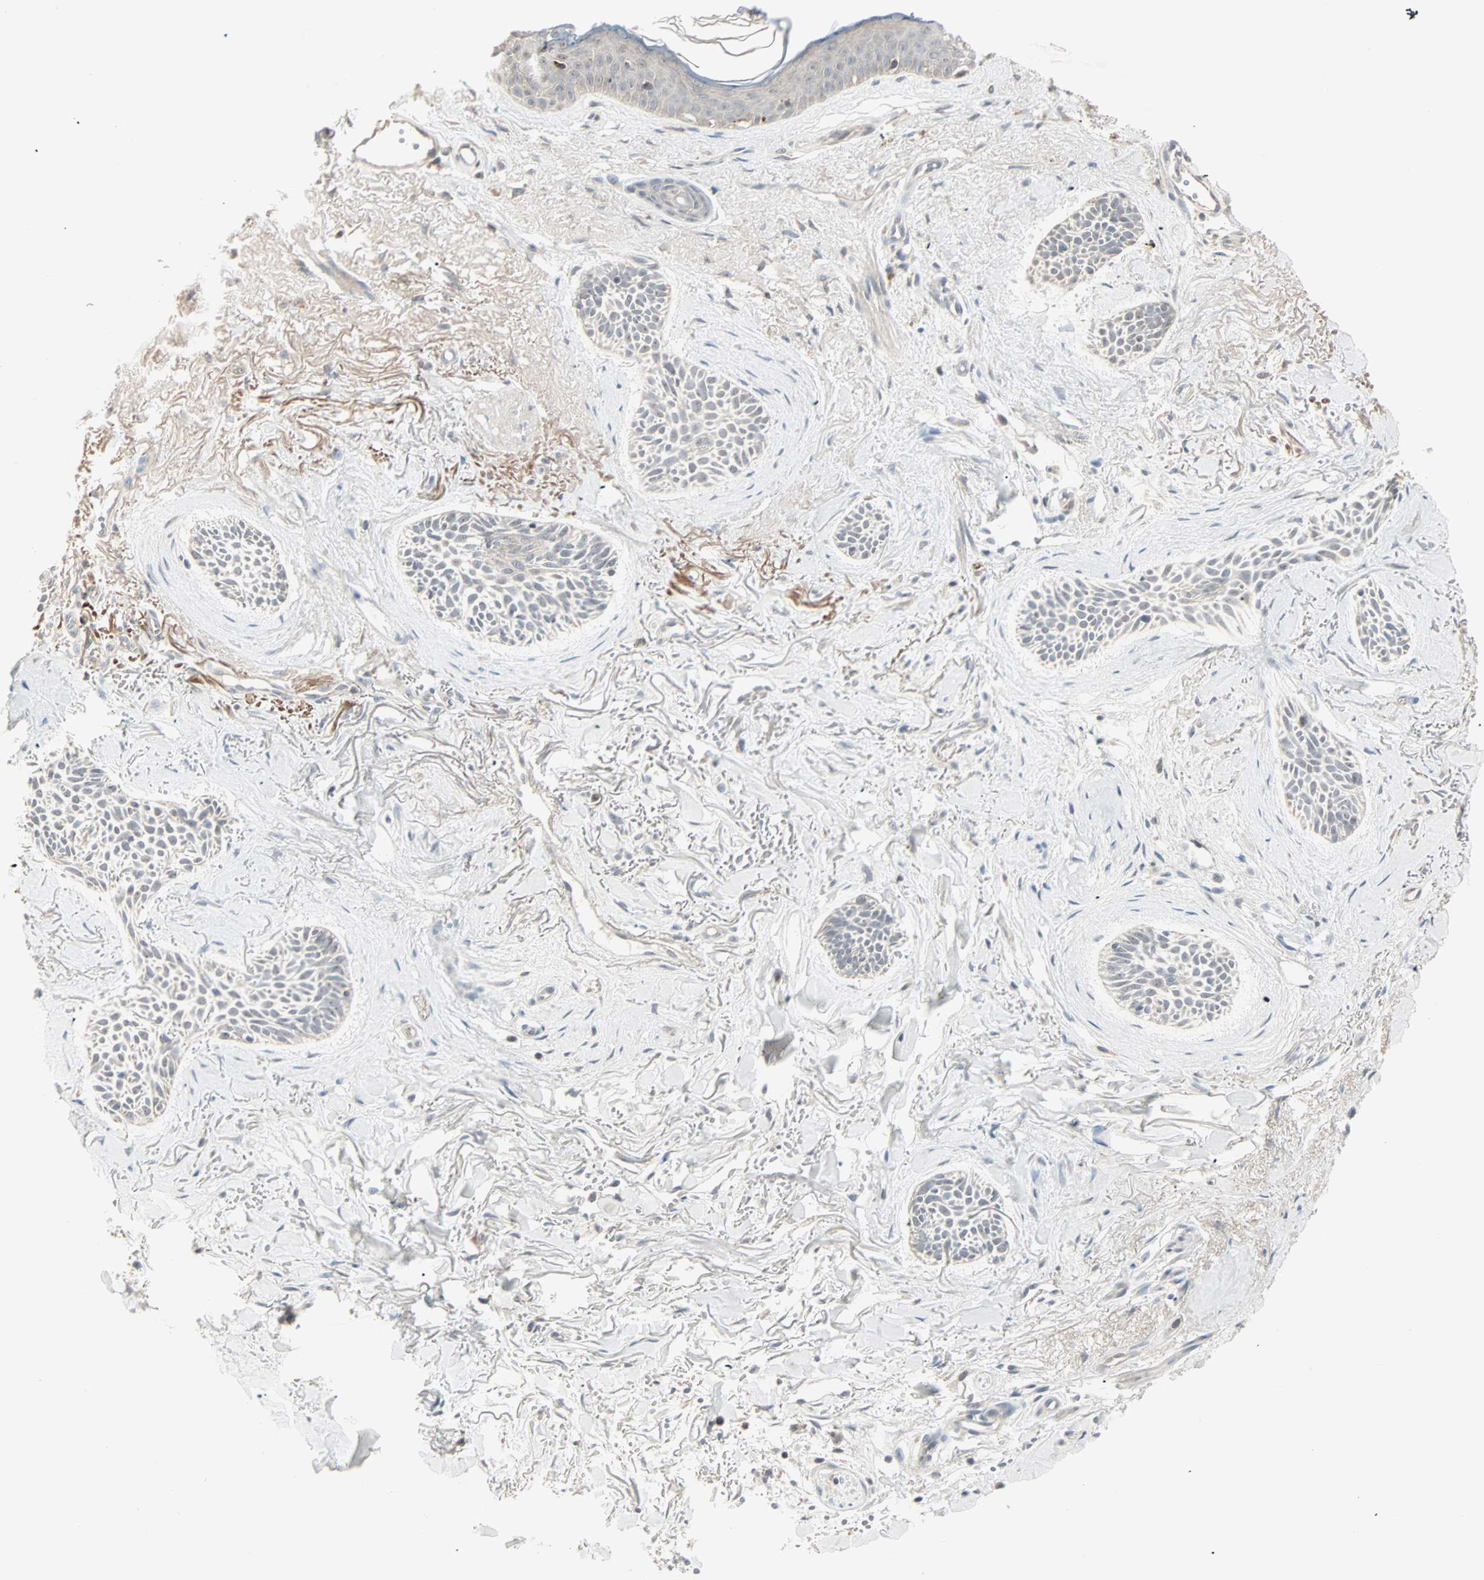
{"staining": {"intensity": "weak", "quantity": "25%-75%", "location": "cytoplasmic/membranous"}, "tissue": "skin cancer", "cell_type": "Tumor cells", "image_type": "cancer", "snomed": [{"axis": "morphology", "description": "Normal tissue, NOS"}, {"axis": "morphology", "description": "Basal cell carcinoma"}, {"axis": "topography", "description": "Skin"}], "caption": "Immunohistochemistry (IHC) photomicrograph of neoplastic tissue: skin basal cell carcinoma stained using immunohistochemistry (IHC) displays low levels of weak protein expression localized specifically in the cytoplasmic/membranous of tumor cells, appearing as a cytoplasmic/membranous brown color.", "gene": "KDM4A", "patient": {"sex": "female", "age": 84}}